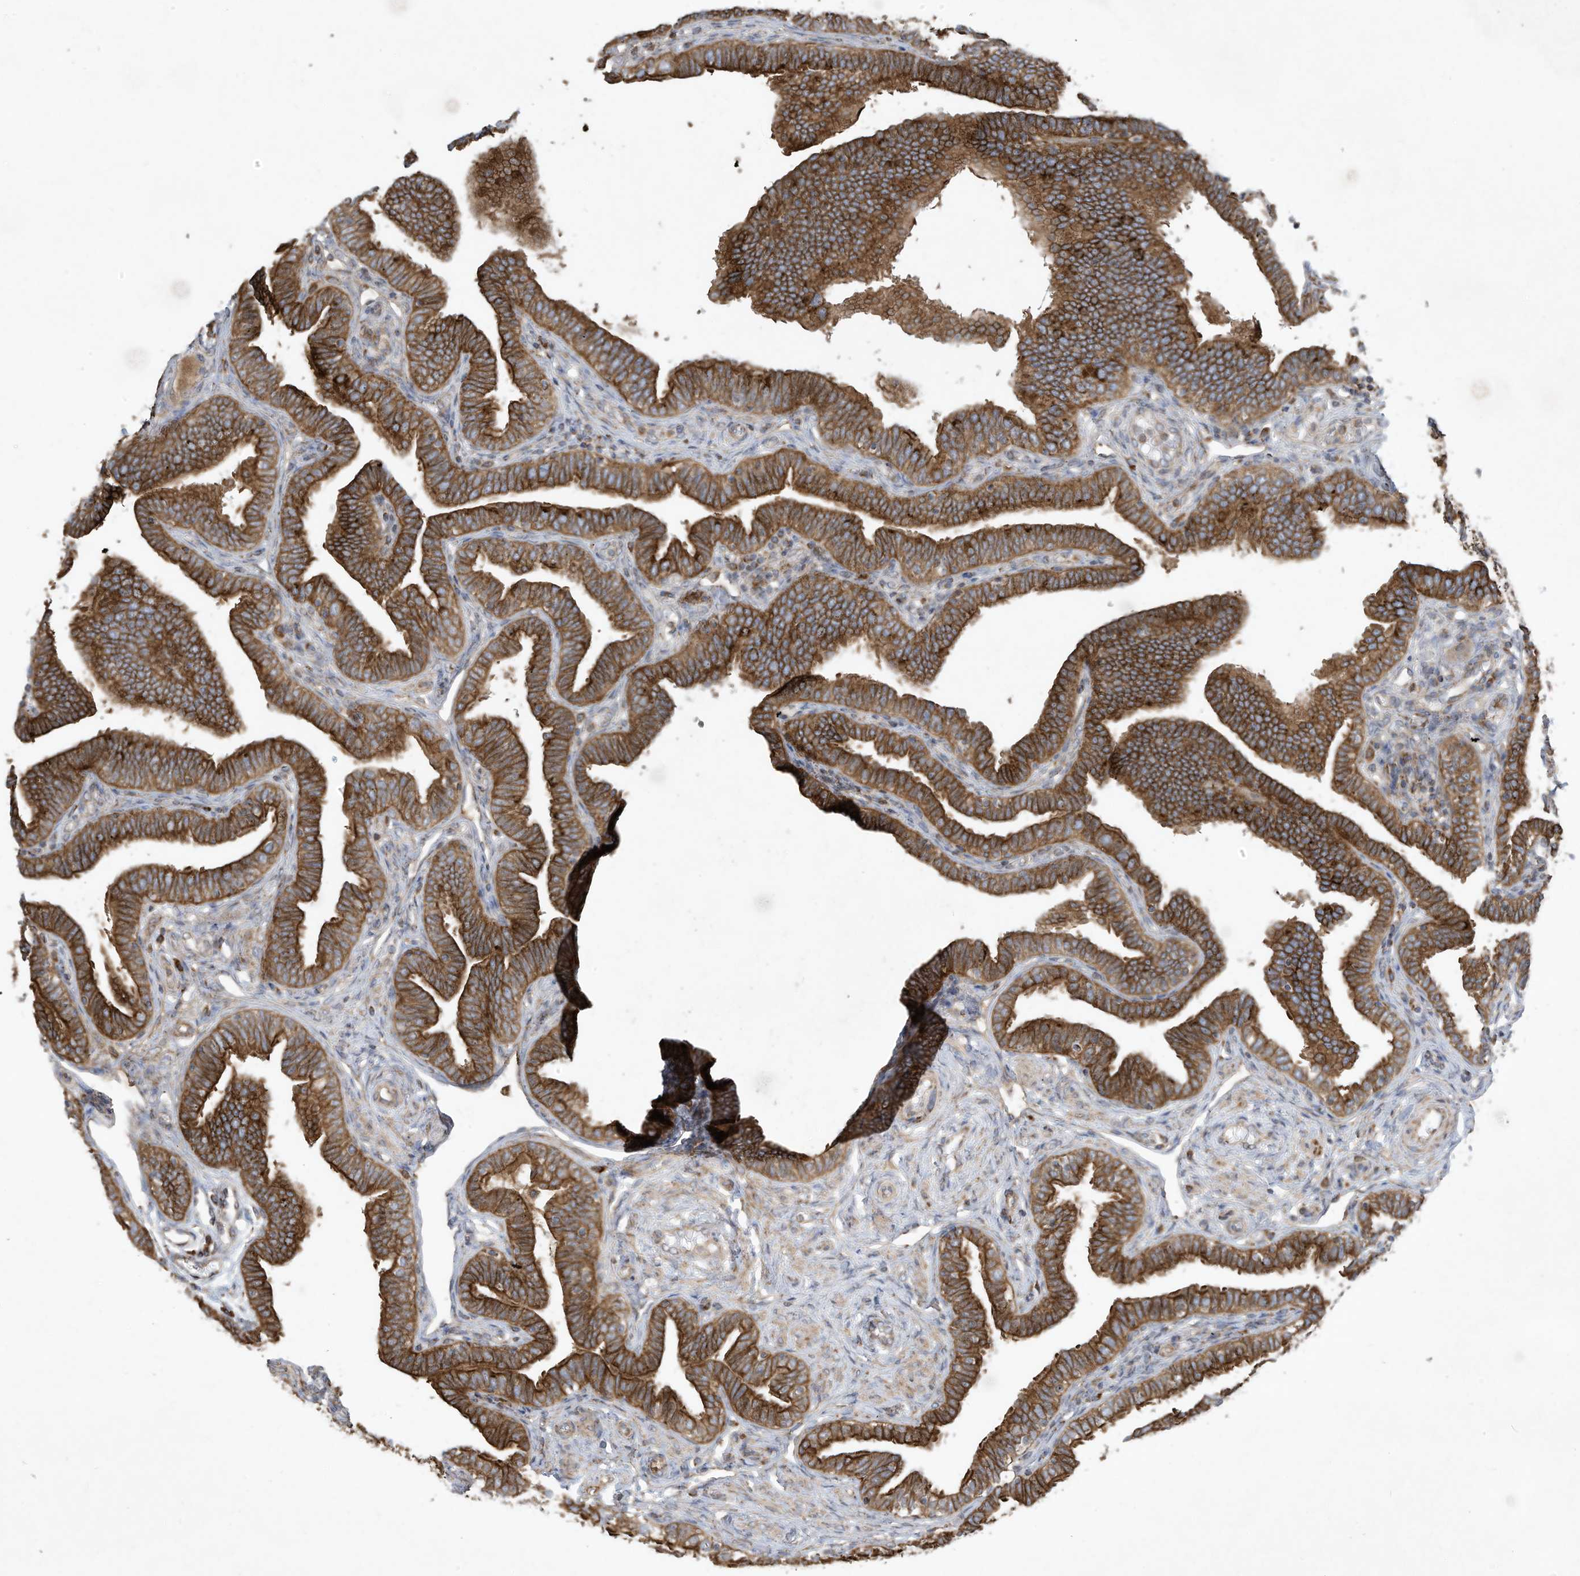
{"staining": {"intensity": "strong", "quantity": ">75%", "location": "cytoplasmic/membranous"}, "tissue": "fallopian tube", "cell_type": "Glandular cells", "image_type": "normal", "snomed": [{"axis": "morphology", "description": "Normal tissue, NOS"}, {"axis": "topography", "description": "Fallopian tube"}], "caption": "This micrograph reveals immunohistochemistry (IHC) staining of normal human fallopian tube, with high strong cytoplasmic/membranous positivity in about >75% of glandular cells.", "gene": "C2orf74", "patient": {"sex": "female", "age": 39}}